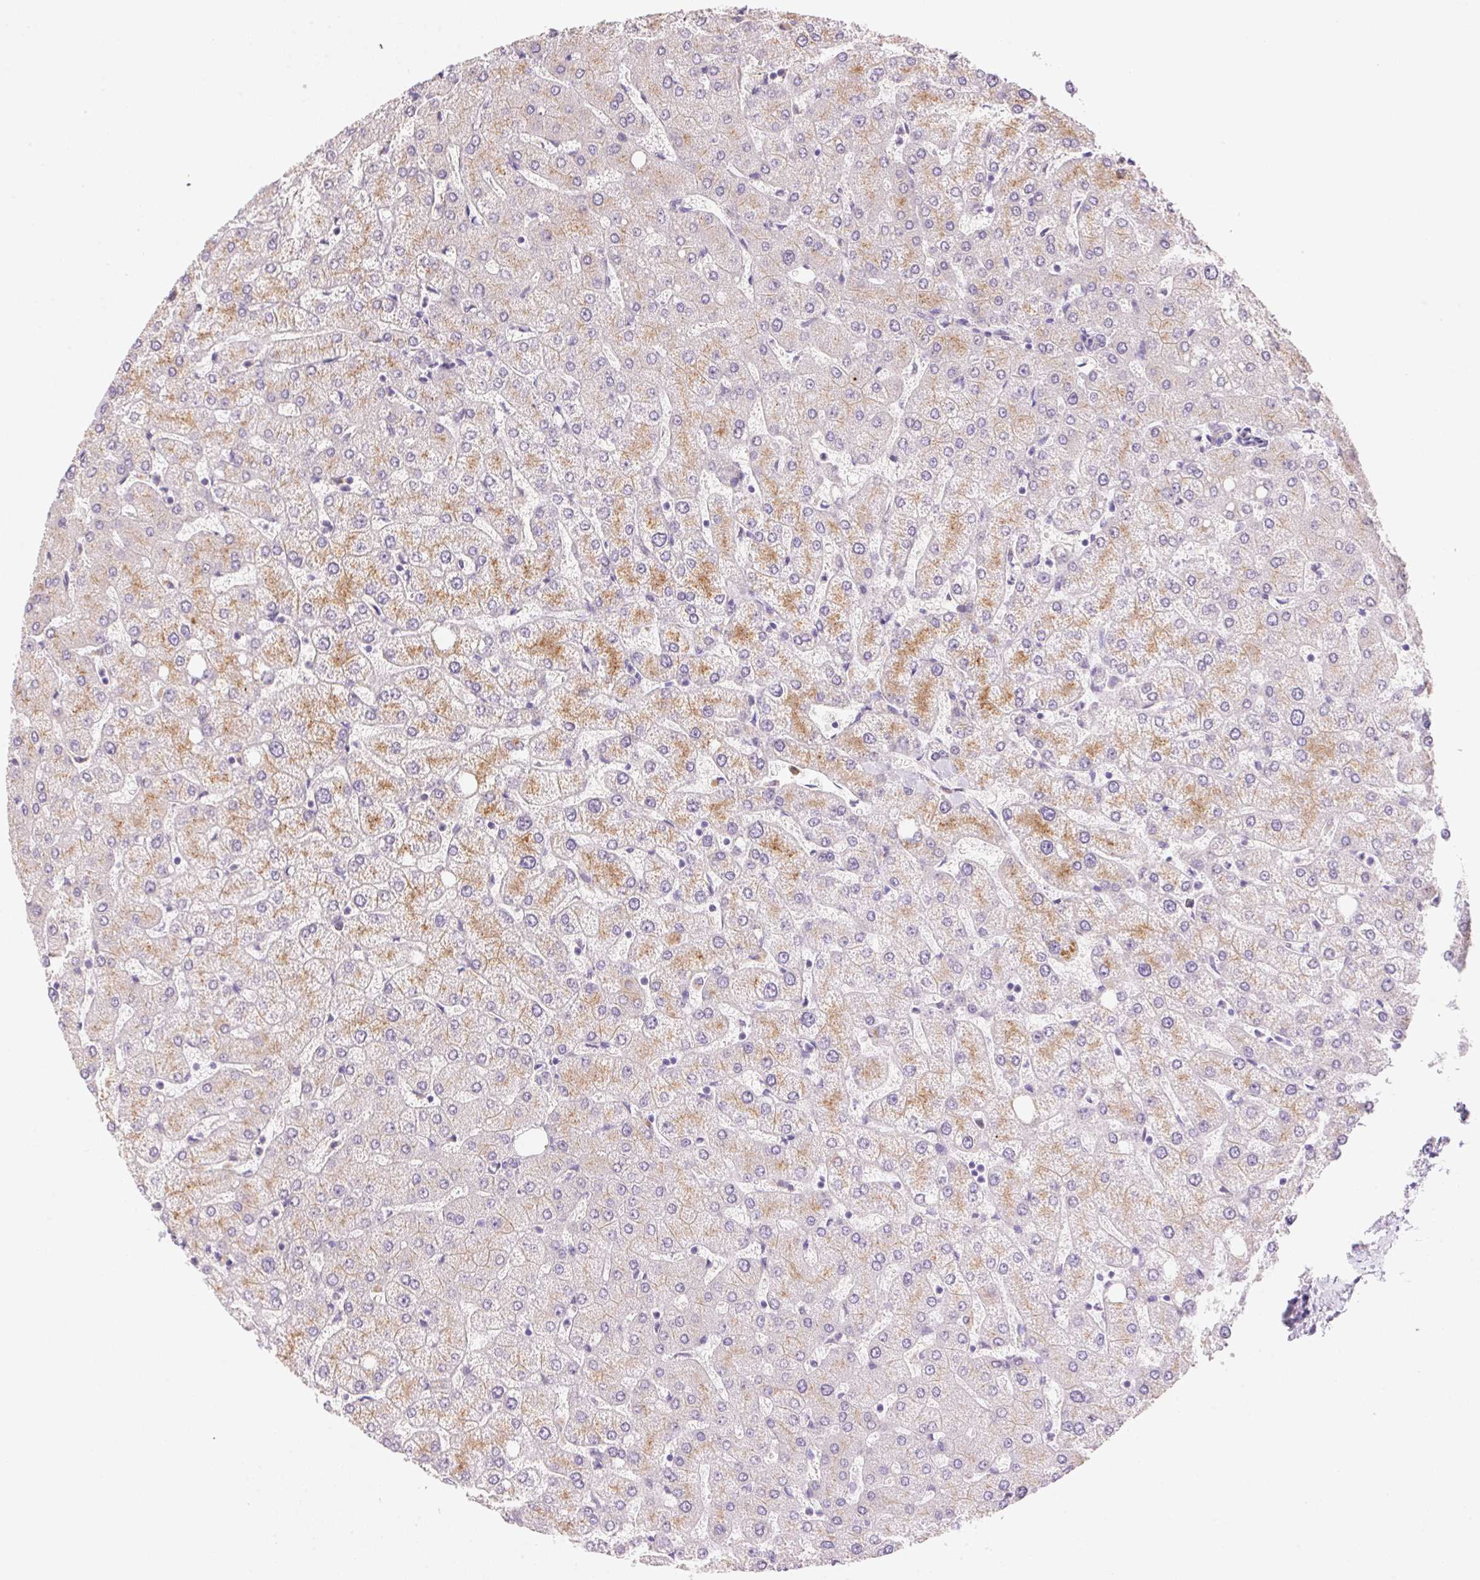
{"staining": {"intensity": "negative", "quantity": "none", "location": "none"}, "tissue": "liver", "cell_type": "Cholangiocytes", "image_type": "normal", "snomed": [{"axis": "morphology", "description": "Normal tissue, NOS"}, {"axis": "topography", "description": "Liver"}], "caption": "A high-resolution micrograph shows immunohistochemistry staining of unremarkable liver, which demonstrates no significant expression in cholangiocytes. (Immunohistochemistry (ihc), brightfield microscopy, high magnification).", "gene": "TEKT1", "patient": {"sex": "female", "age": 54}}